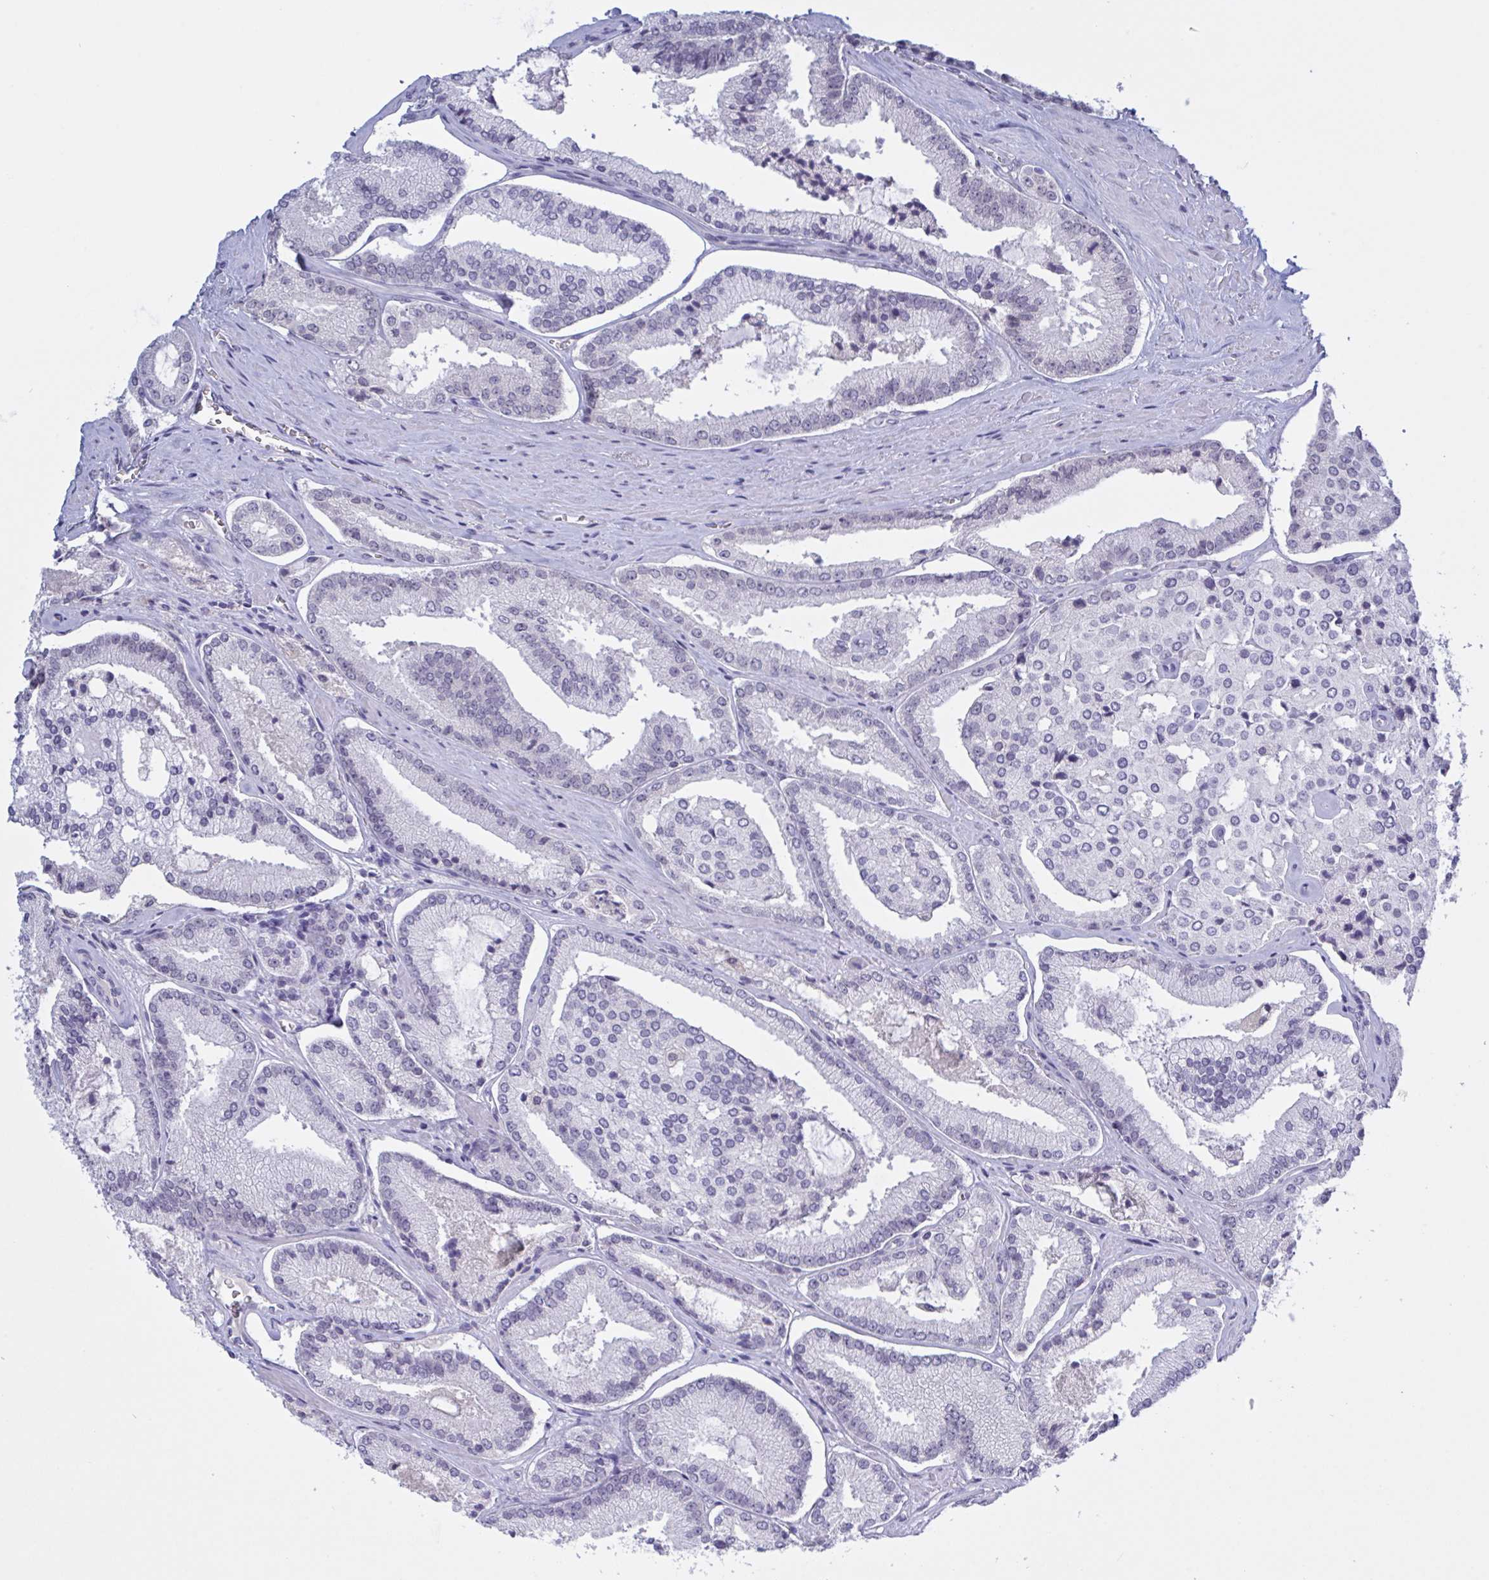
{"staining": {"intensity": "negative", "quantity": "none", "location": "none"}, "tissue": "prostate cancer", "cell_type": "Tumor cells", "image_type": "cancer", "snomed": [{"axis": "morphology", "description": "Adenocarcinoma, High grade"}, {"axis": "topography", "description": "Prostate"}], "caption": "DAB immunohistochemical staining of prostate high-grade adenocarcinoma displays no significant expression in tumor cells.", "gene": "SERPINB13", "patient": {"sex": "male", "age": 73}}